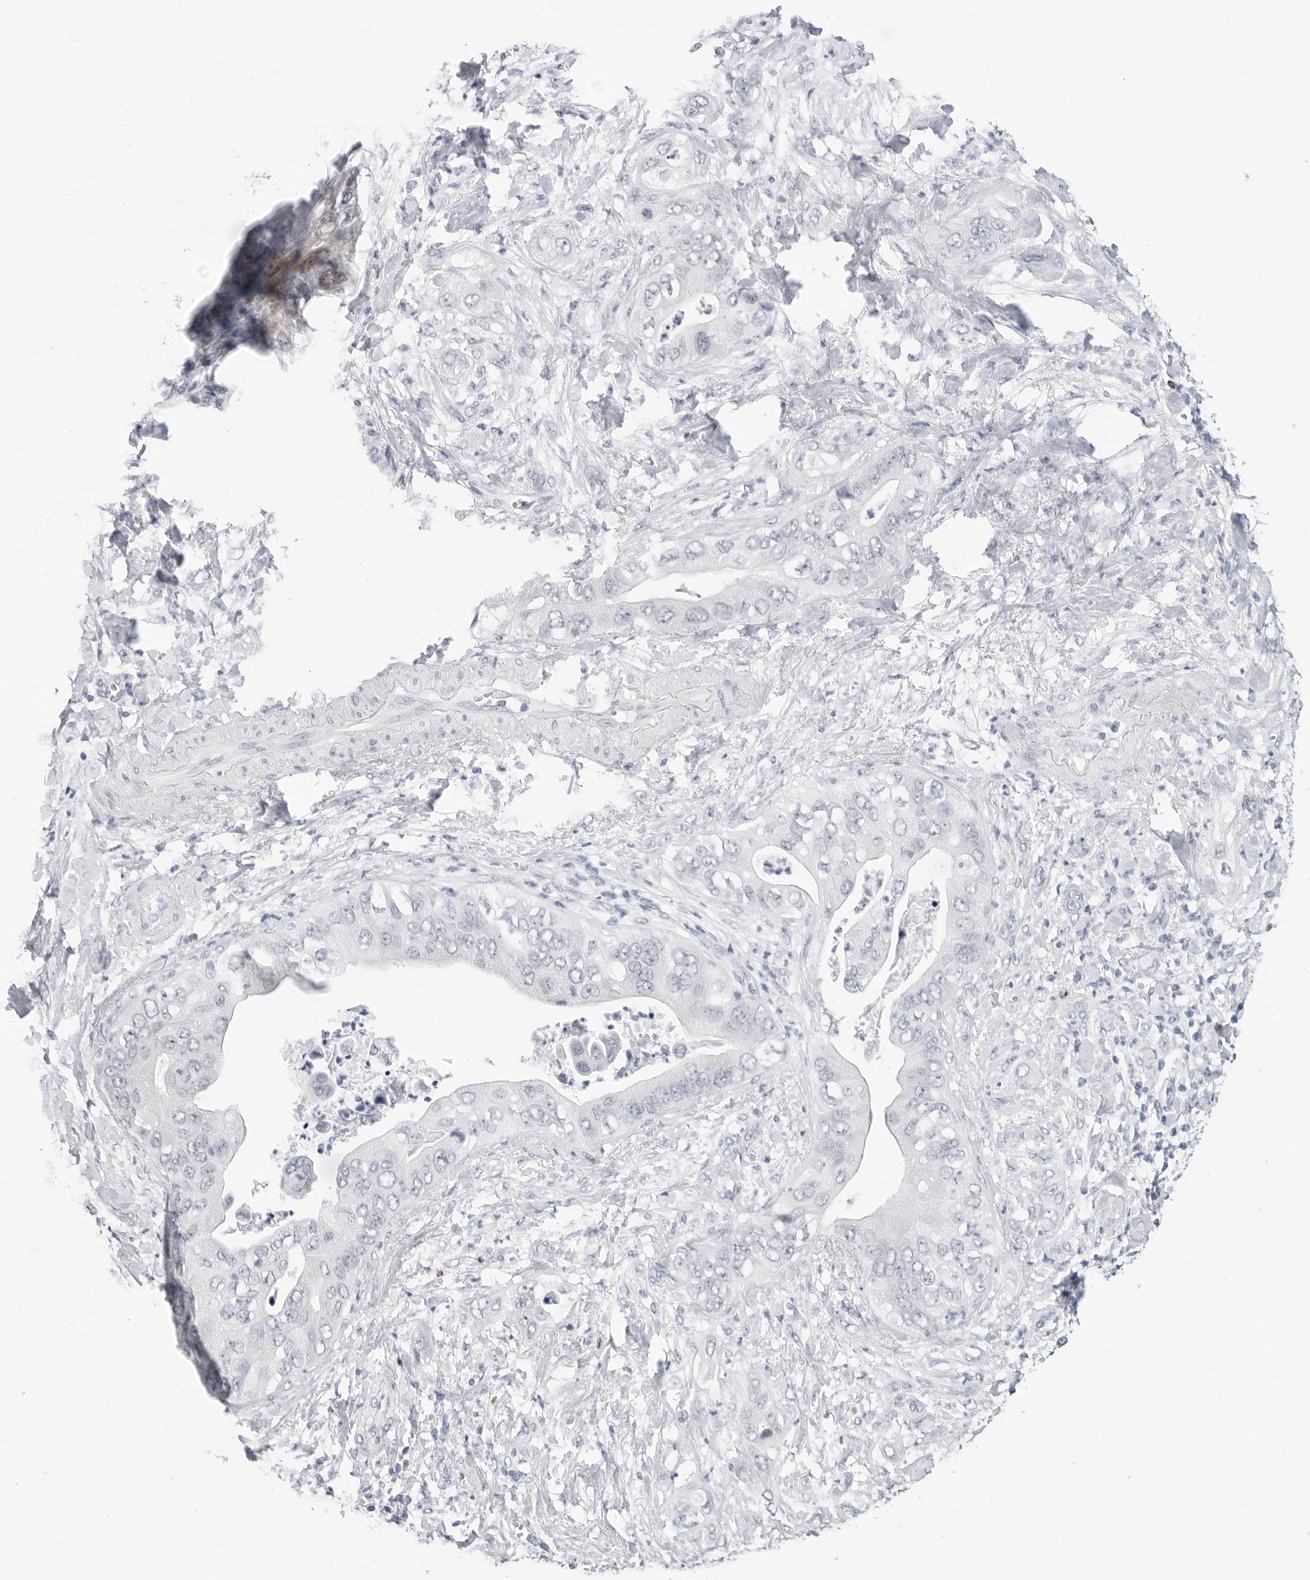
{"staining": {"intensity": "negative", "quantity": "none", "location": "none"}, "tissue": "pancreatic cancer", "cell_type": "Tumor cells", "image_type": "cancer", "snomed": [{"axis": "morphology", "description": "Adenocarcinoma, NOS"}, {"axis": "topography", "description": "Pancreas"}], "caption": "Tumor cells are negative for protein expression in human pancreatic cancer (adenocarcinoma).", "gene": "HSPB7", "patient": {"sex": "female", "age": 78}}